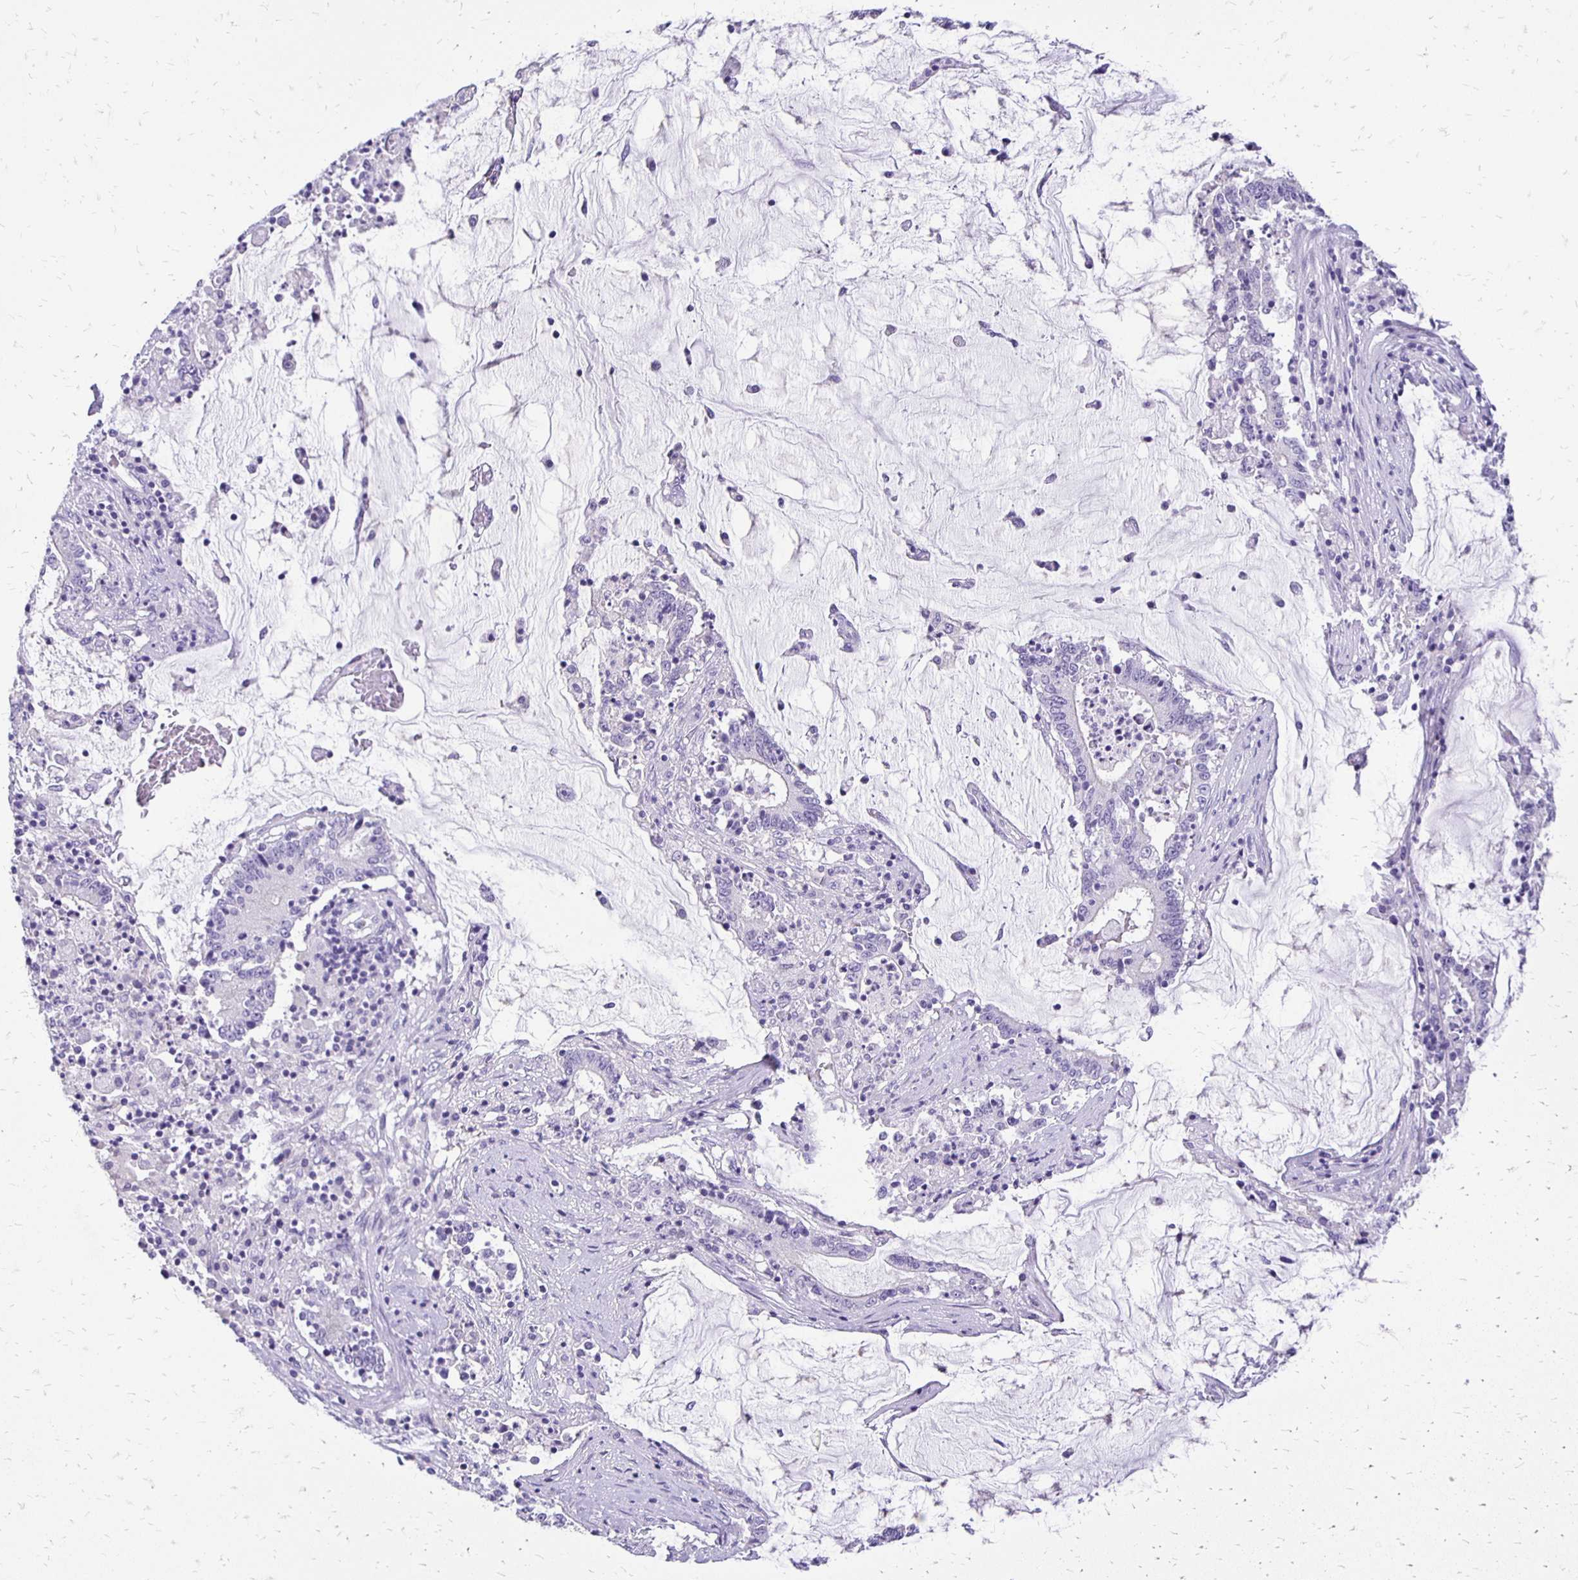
{"staining": {"intensity": "negative", "quantity": "none", "location": "none"}, "tissue": "stomach cancer", "cell_type": "Tumor cells", "image_type": "cancer", "snomed": [{"axis": "morphology", "description": "Adenocarcinoma, NOS"}, {"axis": "topography", "description": "Stomach, upper"}], "caption": "DAB immunohistochemical staining of human stomach cancer (adenocarcinoma) demonstrates no significant expression in tumor cells.", "gene": "ANKRD45", "patient": {"sex": "male", "age": 68}}